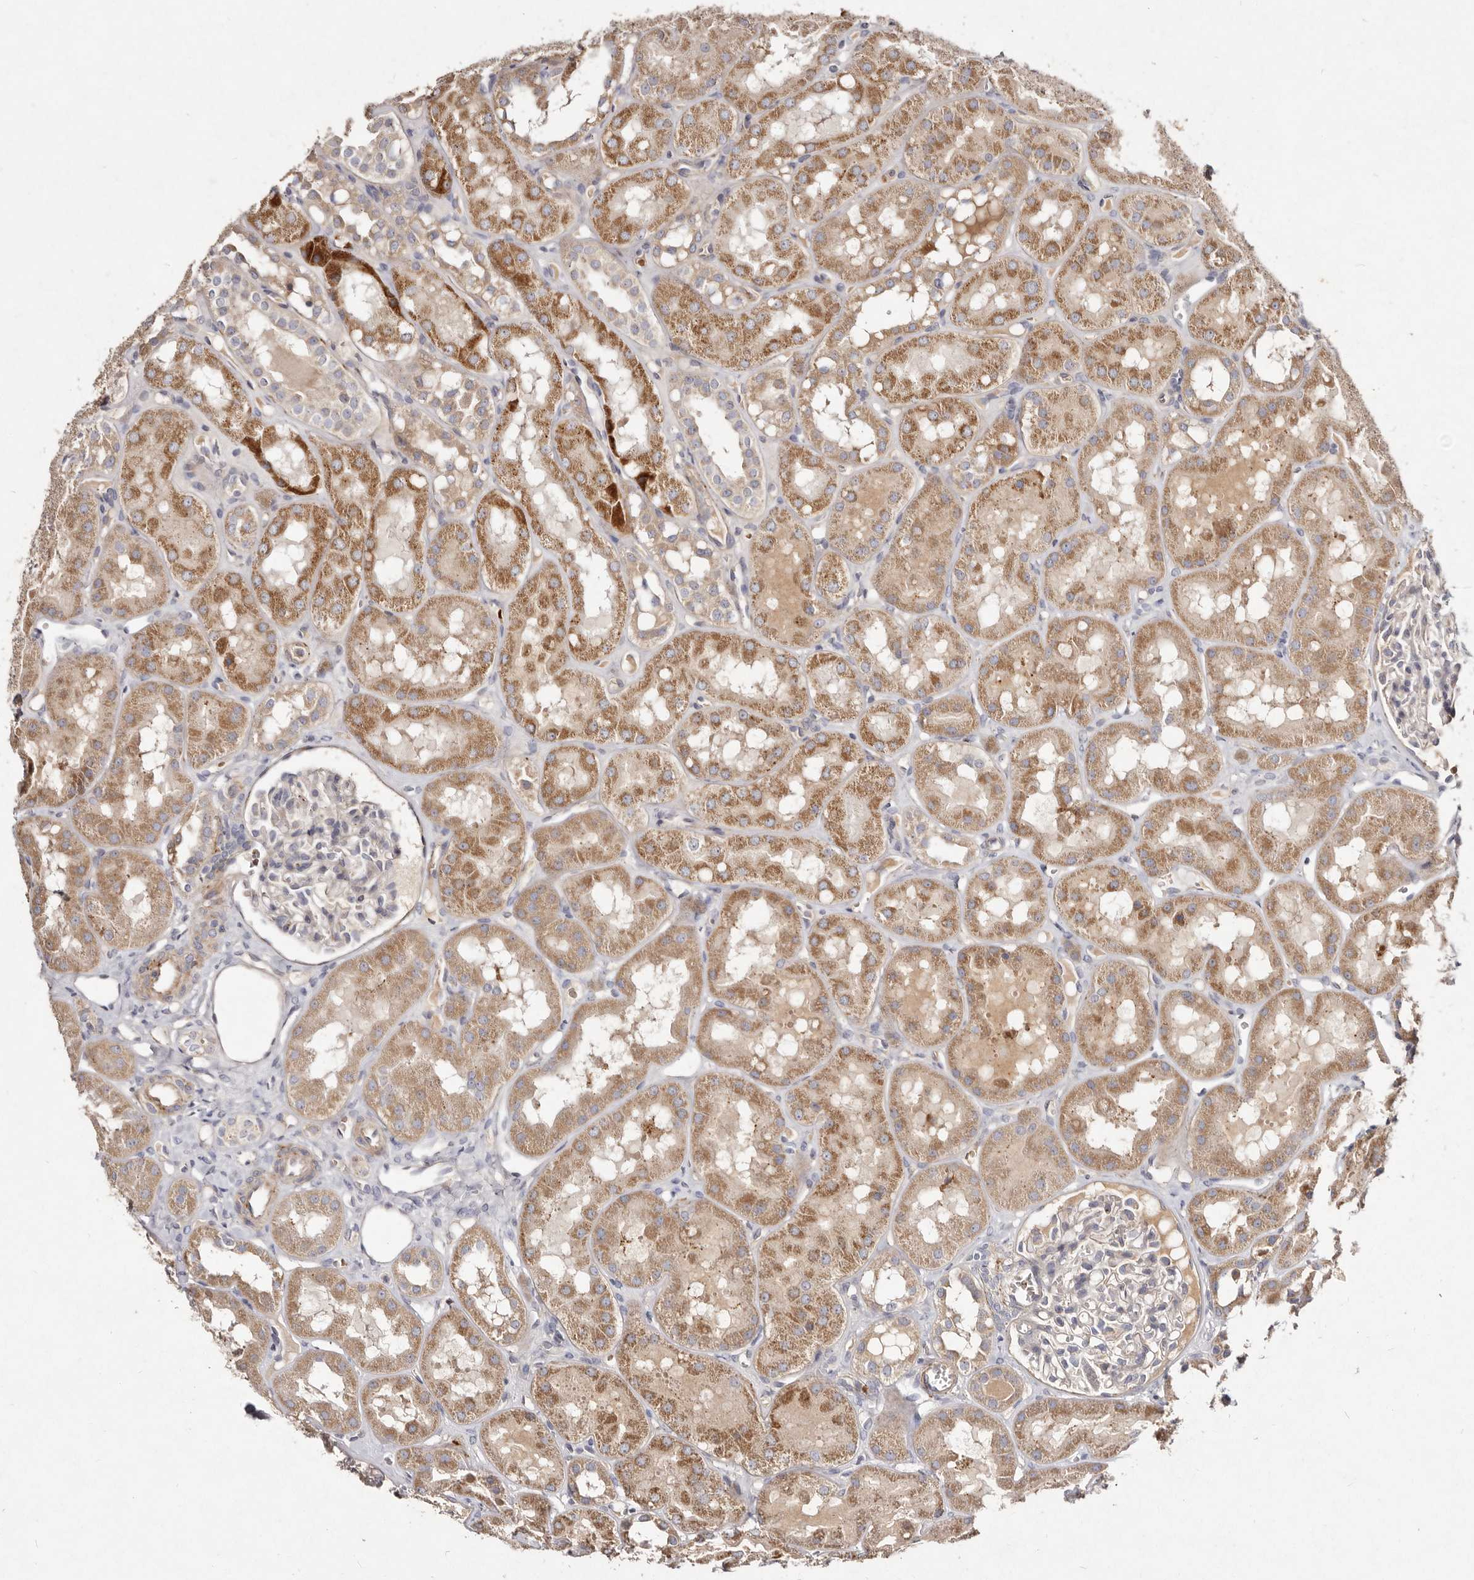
{"staining": {"intensity": "negative", "quantity": "none", "location": "none"}, "tissue": "kidney", "cell_type": "Cells in glomeruli", "image_type": "normal", "snomed": [{"axis": "morphology", "description": "Normal tissue, NOS"}, {"axis": "topography", "description": "Kidney"}], "caption": "DAB (3,3'-diaminobenzidine) immunohistochemical staining of benign human kidney shows no significant positivity in cells in glomeruli.", "gene": "SLC25A20", "patient": {"sex": "male", "age": 16}}